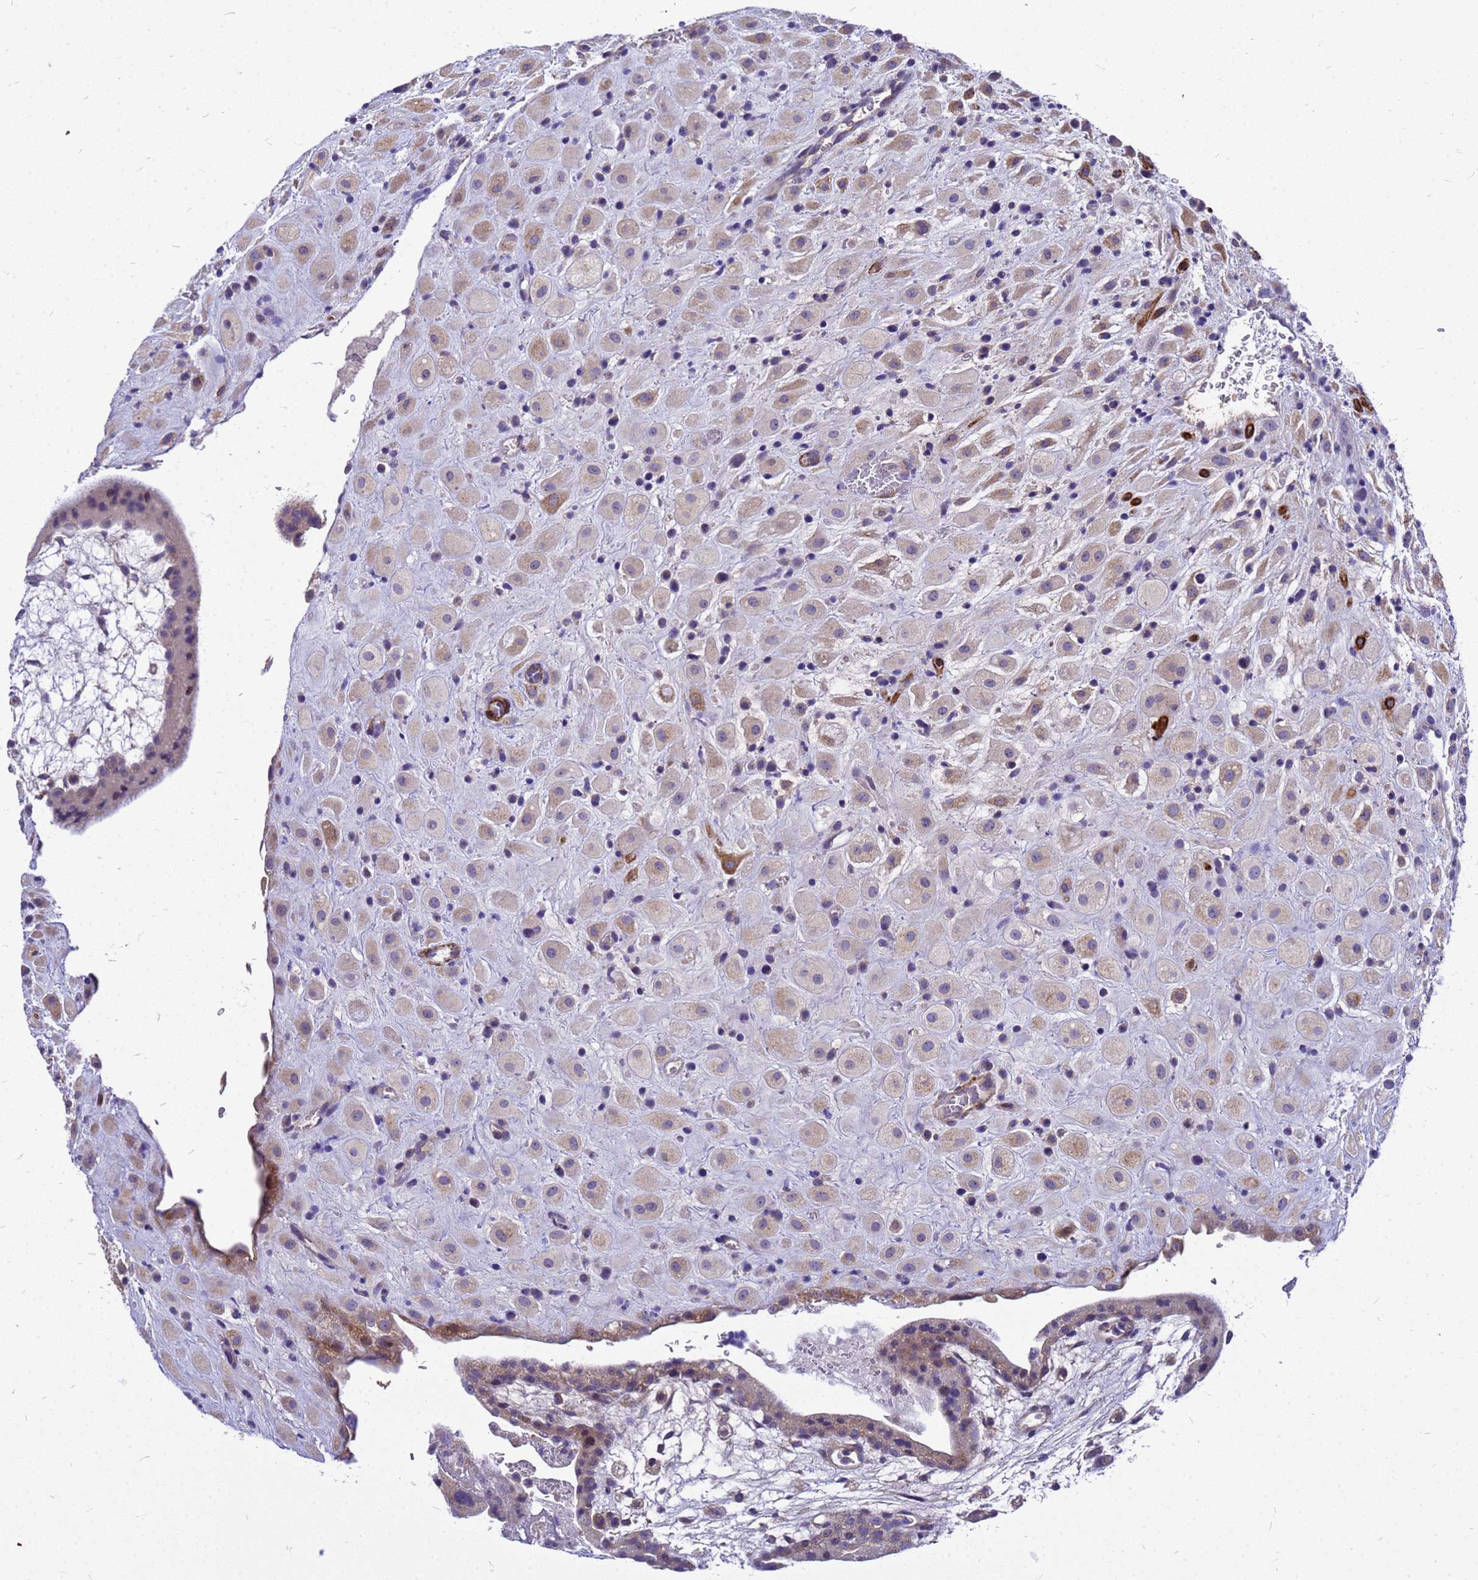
{"staining": {"intensity": "weak", "quantity": "25%-75%", "location": "cytoplasmic/membranous"}, "tissue": "placenta", "cell_type": "Decidual cells", "image_type": "normal", "snomed": [{"axis": "morphology", "description": "Normal tissue, NOS"}, {"axis": "topography", "description": "Placenta"}], "caption": "Weak cytoplasmic/membranous positivity is identified in approximately 25%-75% of decidual cells in unremarkable placenta. (IHC, brightfield microscopy, high magnification).", "gene": "POP7", "patient": {"sex": "female", "age": 35}}